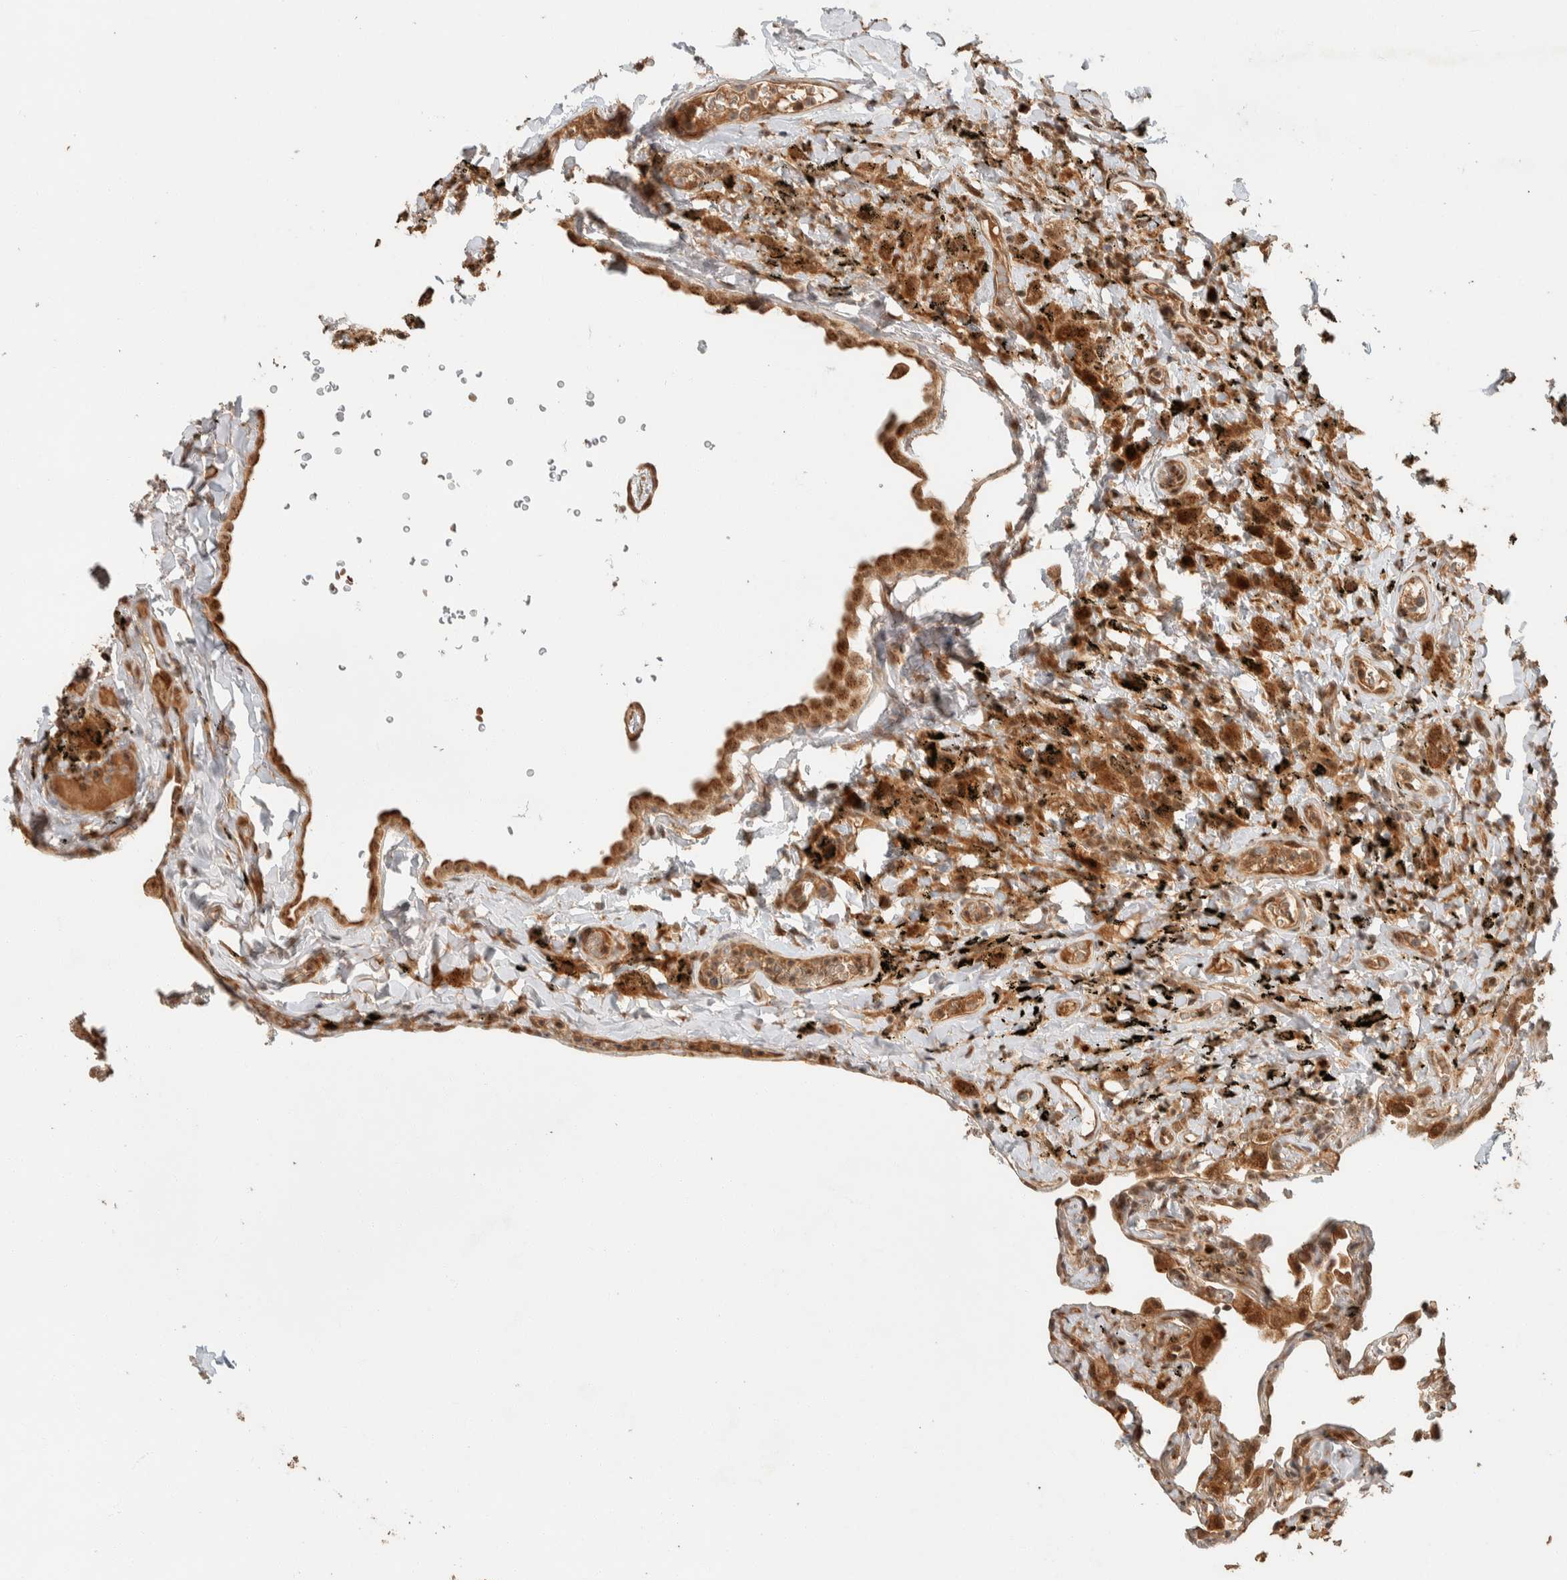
{"staining": {"intensity": "moderate", "quantity": ">75%", "location": "cytoplasmic/membranous,nuclear"}, "tissue": "lung", "cell_type": "Alveolar cells", "image_type": "normal", "snomed": [{"axis": "morphology", "description": "Normal tissue, NOS"}, {"axis": "topography", "description": "Lung"}], "caption": "The micrograph reveals immunohistochemical staining of normal lung. There is moderate cytoplasmic/membranous,nuclear positivity is seen in approximately >75% of alveolar cells. The protein of interest is shown in brown color, while the nuclei are stained blue.", "gene": "ZBTB2", "patient": {"sex": "male", "age": 59}}